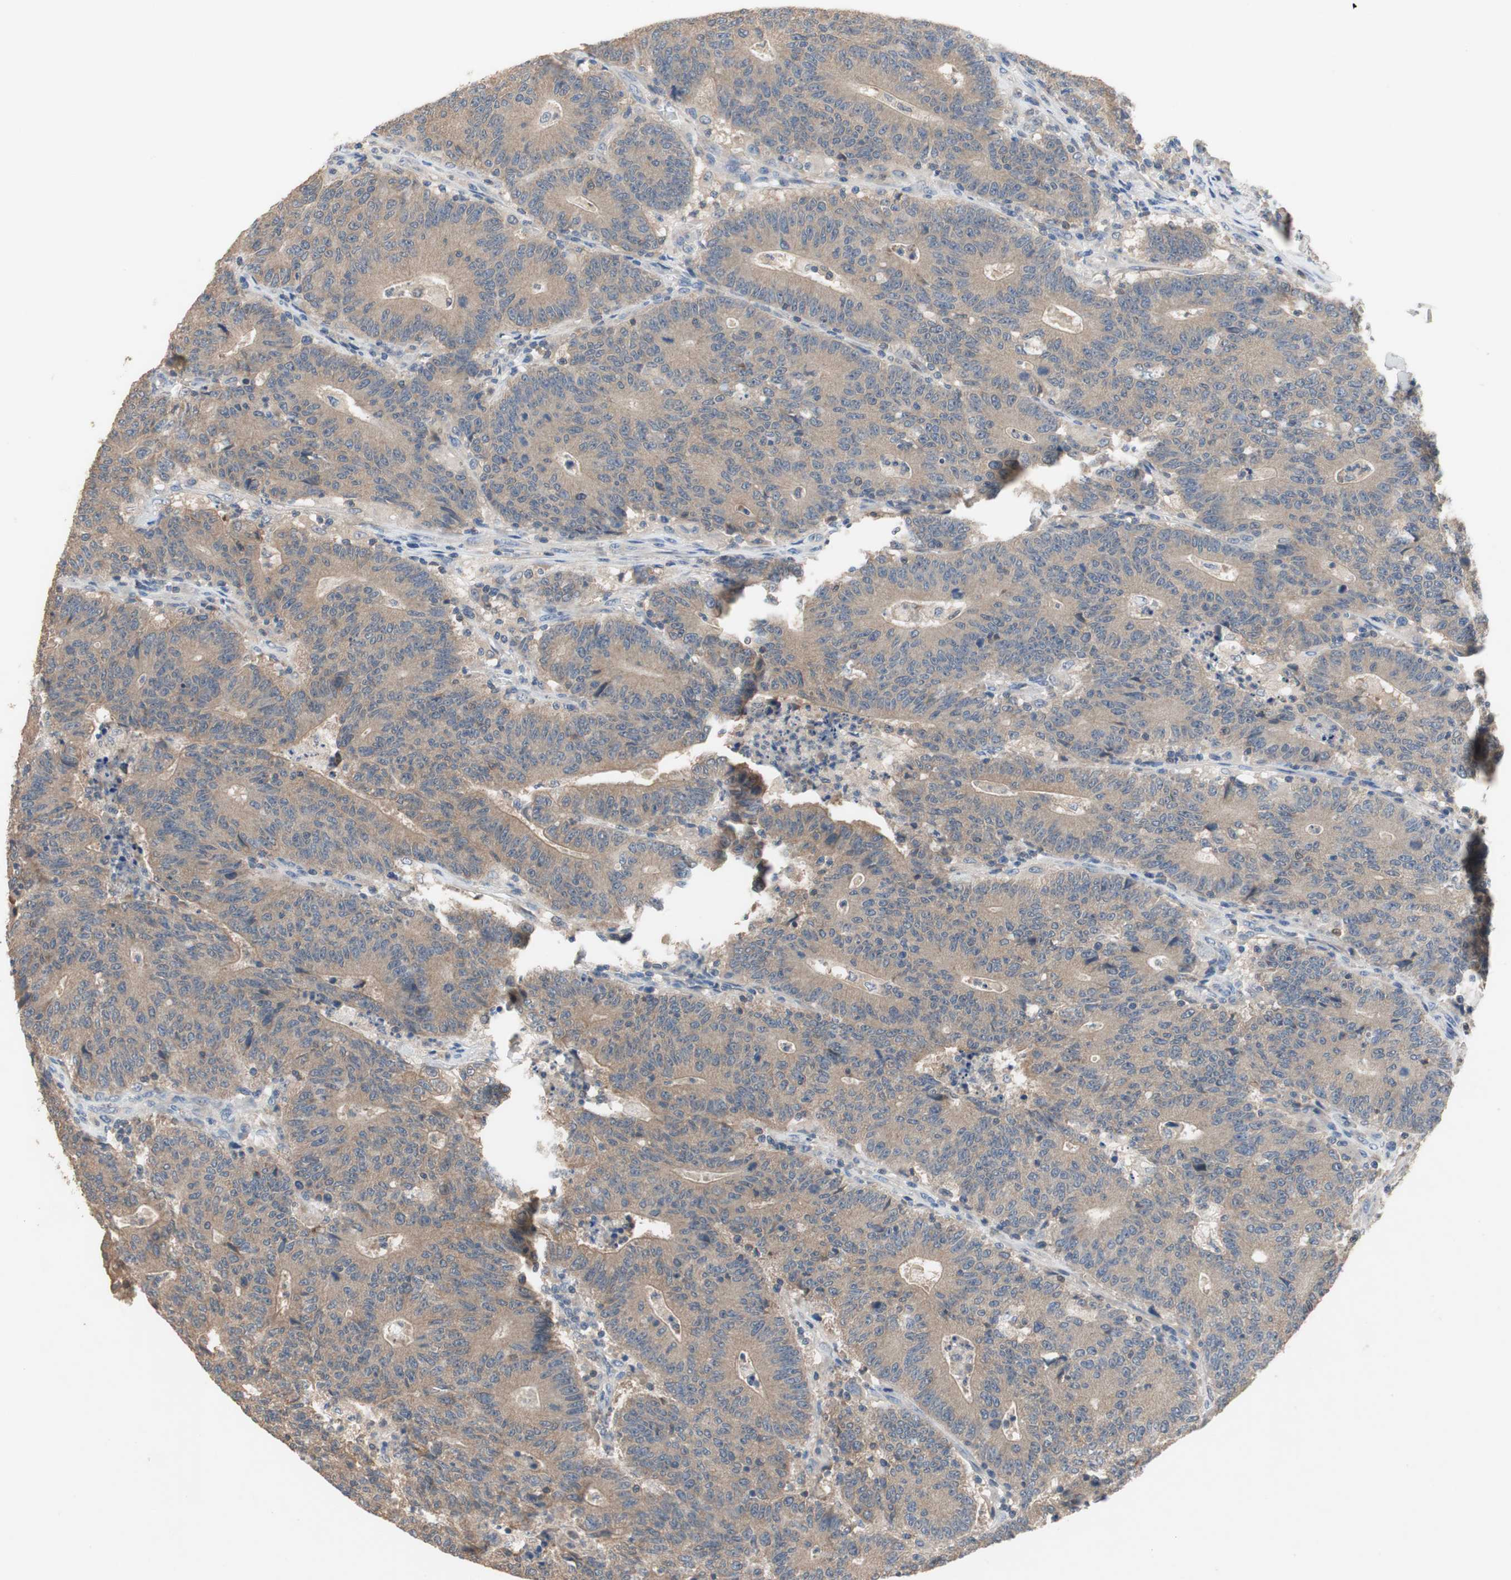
{"staining": {"intensity": "weak", "quantity": ">75%", "location": "cytoplasmic/membranous"}, "tissue": "colorectal cancer", "cell_type": "Tumor cells", "image_type": "cancer", "snomed": [{"axis": "morphology", "description": "Normal tissue, NOS"}, {"axis": "morphology", "description": "Adenocarcinoma, NOS"}, {"axis": "topography", "description": "Colon"}], "caption": "Immunohistochemistry staining of adenocarcinoma (colorectal), which demonstrates low levels of weak cytoplasmic/membranous positivity in approximately >75% of tumor cells indicating weak cytoplasmic/membranous protein positivity. The staining was performed using DAB (3,3'-diaminobenzidine) (brown) for protein detection and nuclei were counterstained in hematoxylin (blue).", "gene": "ADAP1", "patient": {"sex": "female", "age": 75}}